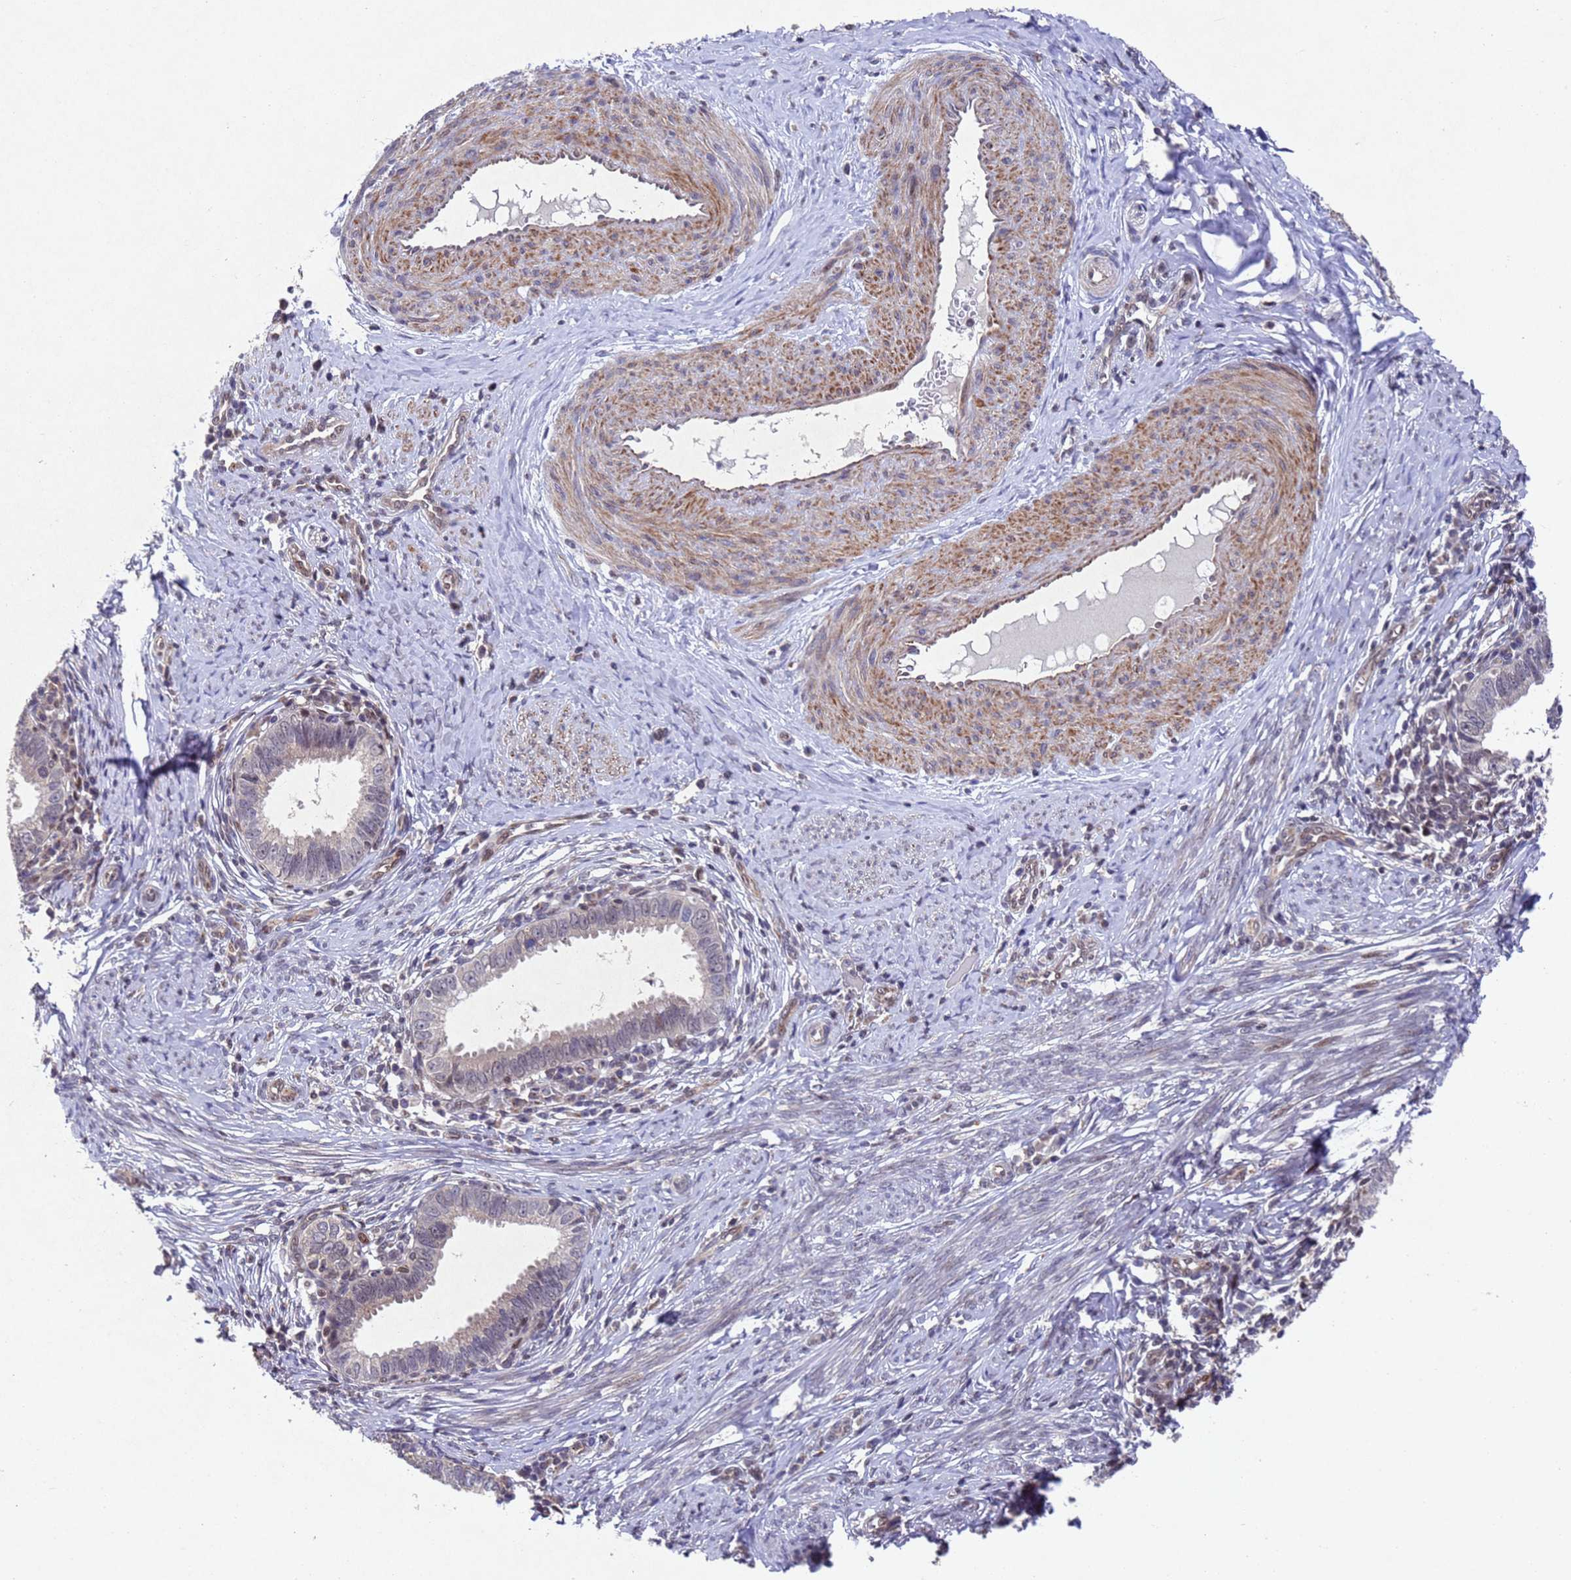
{"staining": {"intensity": "negative", "quantity": "none", "location": "none"}, "tissue": "cervical cancer", "cell_type": "Tumor cells", "image_type": "cancer", "snomed": [{"axis": "morphology", "description": "Adenocarcinoma, NOS"}, {"axis": "topography", "description": "Cervix"}], "caption": "A high-resolution photomicrograph shows immunohistochemistry (IHC) staining of cervical cancer (adenocarcinoma), which reveals no significant expression in tumor cells. Nuclei are stained in blue.", "gene": "TBK1", "patient": {"sex": "female", "age": 36}}